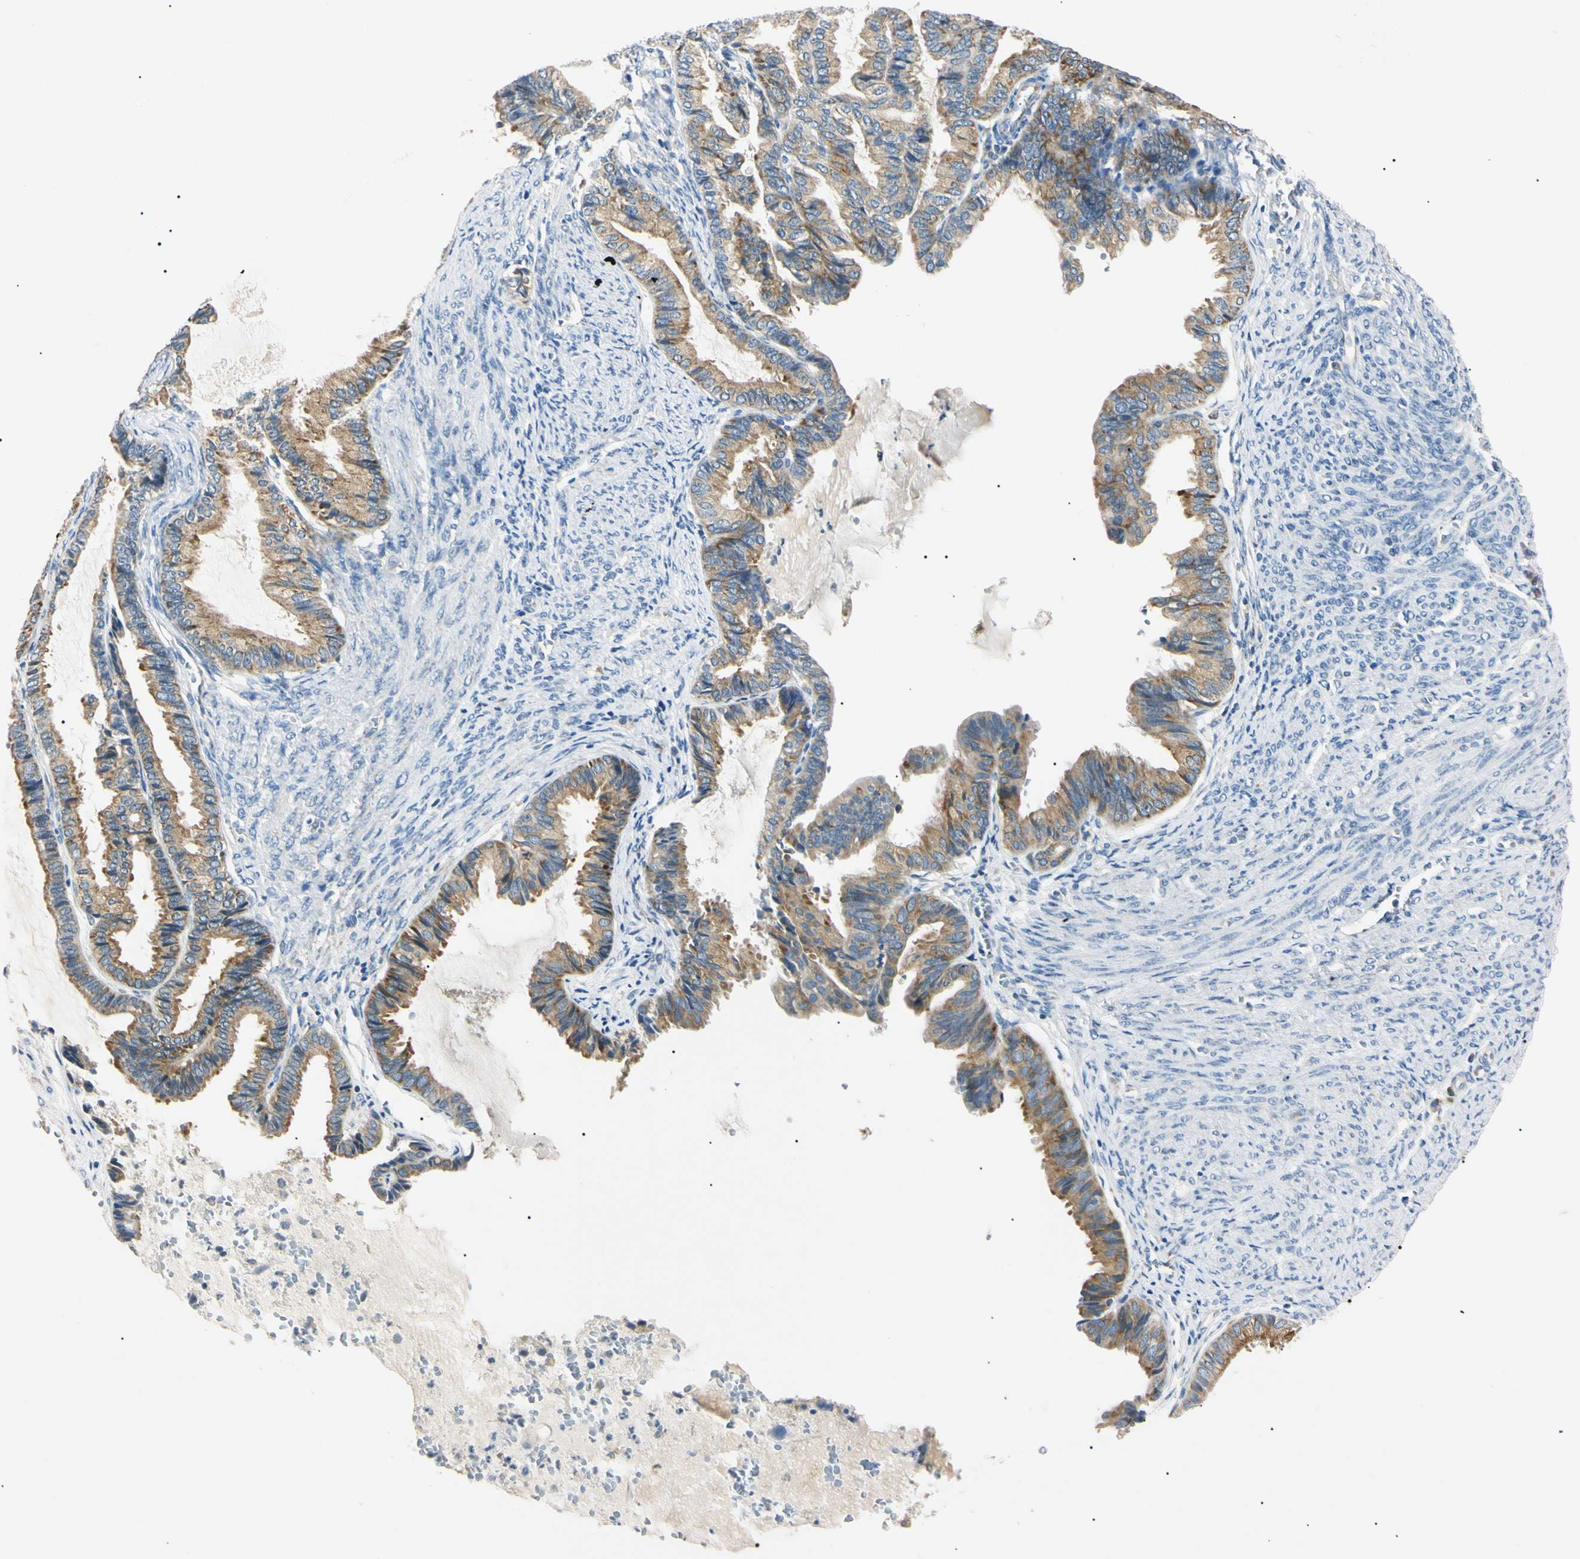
{"staining": {"intensity": "moderate", "quantity": ">75%", "location": "cytoplasmic/membranous"}, "tissue": "endometrial cancer", "cell_type": "Tumor cells", "image_type": "cancer", "snomed": [{"axis": "morphology", "description": "Adenocarcinoma, NOS"}, {"axis": "topography", "description": "Endometrium"}], "caption": "Protein staining reveals moderate cytoplasmic/membranous positivity in approximately >75% of tumor cells in endometrial cancer (adenocarcinoma). (DAB IHC, brown staining for protein, blue staining for nuclei).", "gene": "DNAJB12", "patient": {"sex": "female", "age": 86}}